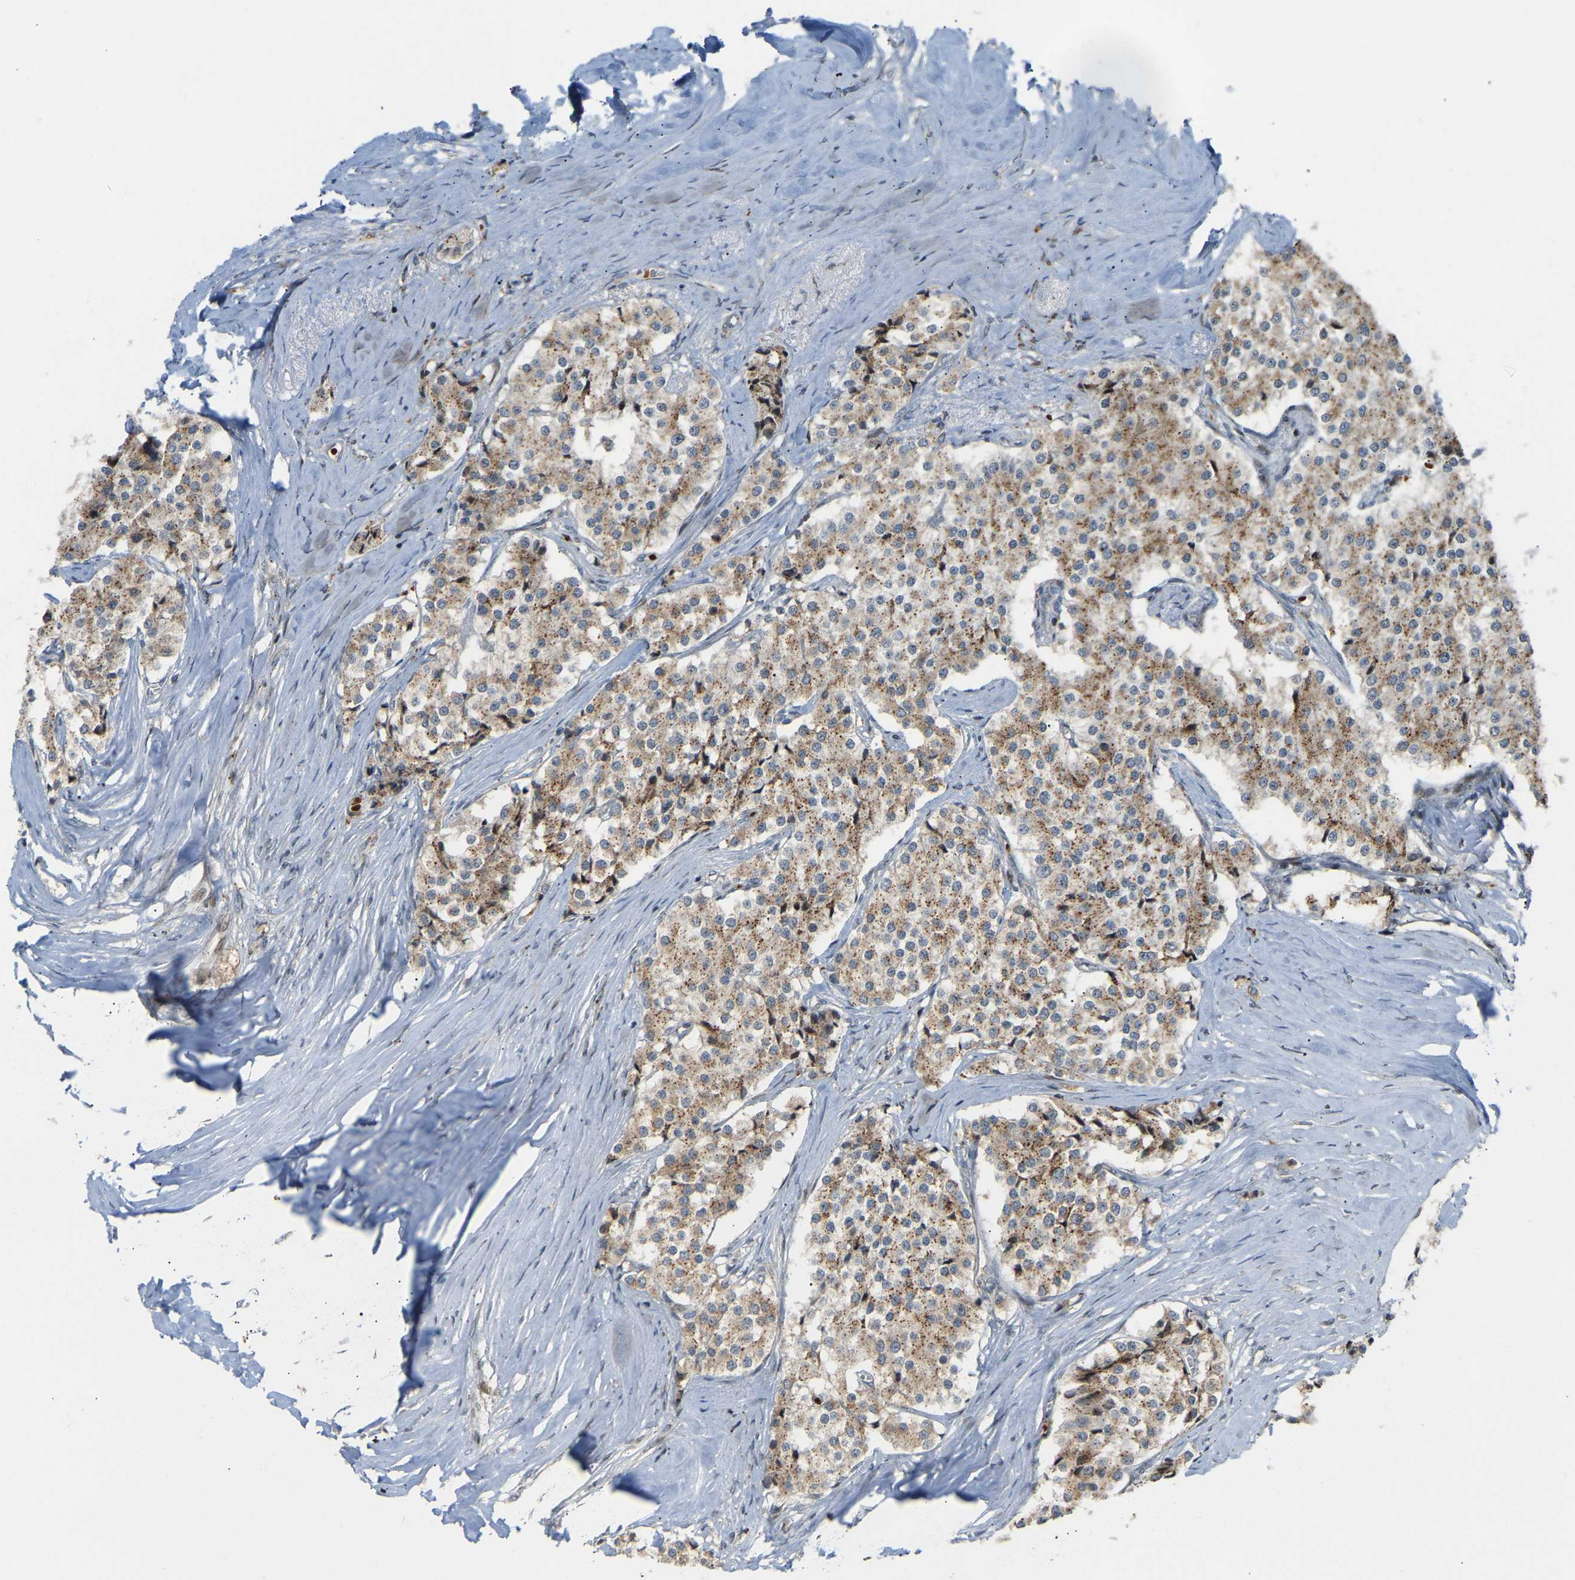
{"staining": {"intensity": "moderate", "quantity": ">75%", "location": "cytoplasmic/membranous"}, "tissue": "carcinoid", "cell_type": "Tumor cells", "image_type": "cancer", "snomed": [{"axis": "morphology", "description": "Carcinoid, malignant, NOS"}, {"axis": "topography", "description": "Colon"}], "caption": "Protein staining shows moderate cytoplasmic/membranous staining in approximately >75% of tumor cells in carcinoid (malignant). (DAB = brown stain, brightfield microscopy at high magnification).", "gene": "POGLUT2", "patient": {"sex": "female", "age": 52}}